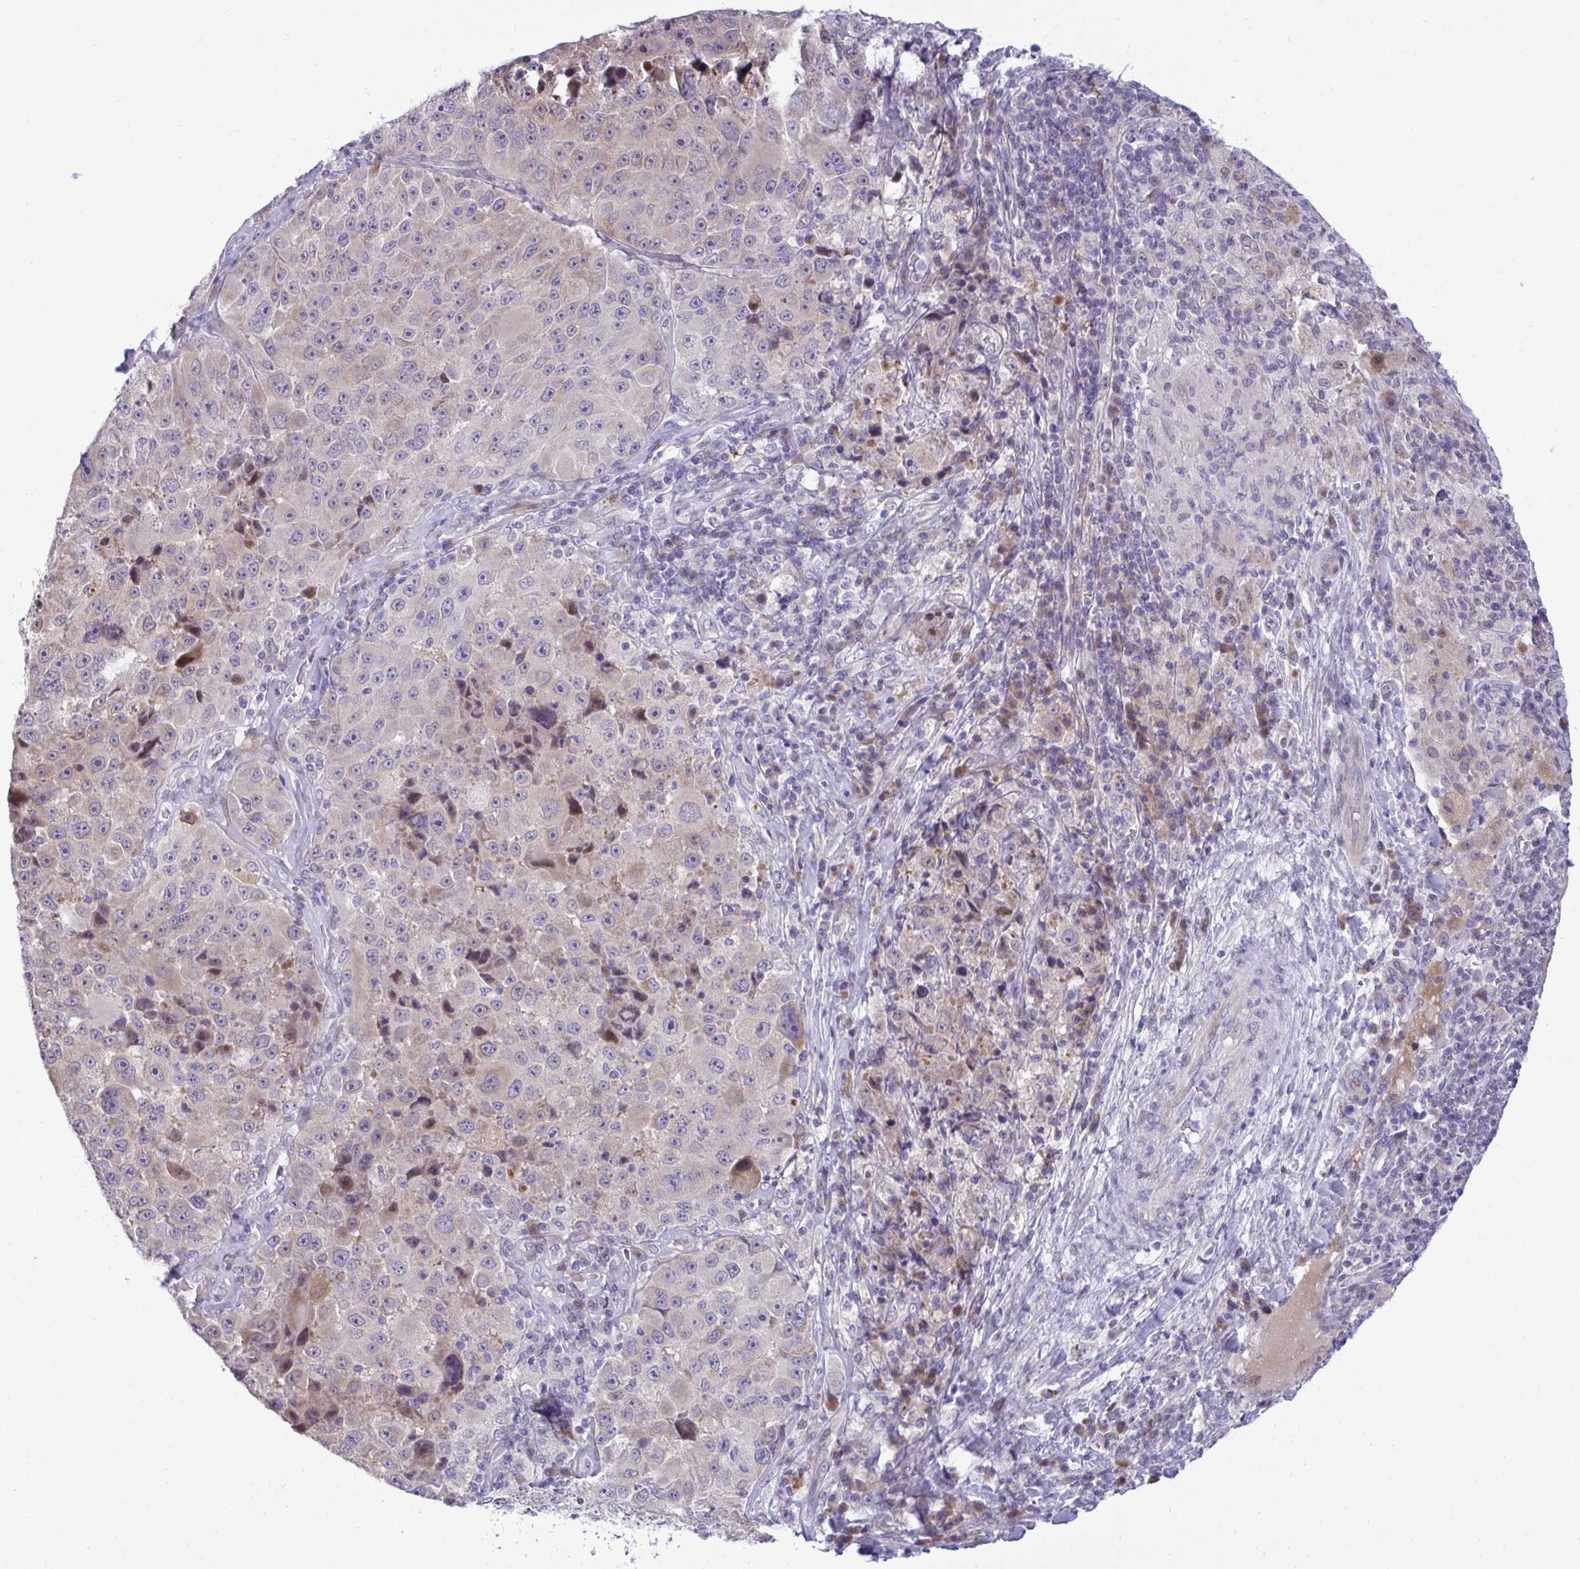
{"staining": {"intensity": "weak", "quantity": "<25%", "location": "nuclear"}, "tissue": "melanoma", "cell_type": "Tumor cells", "image_type": "cancer", "snomed": [{"axis": "morphology", "description": "Malignant melanoma, Metastatic site"}, {"axis": "topography", "description": "Lymph node"}], "caption": "IHC image of melanoma stained for a protein (brown), which demonstrates no expression in tumor cells. Brightfield microscopy of IHC stained with DAB (brown) and hematoxylin (blue), captured at high magnification.", "gene": "EPOP", "patient": {"sex": "male", "age": 62}}